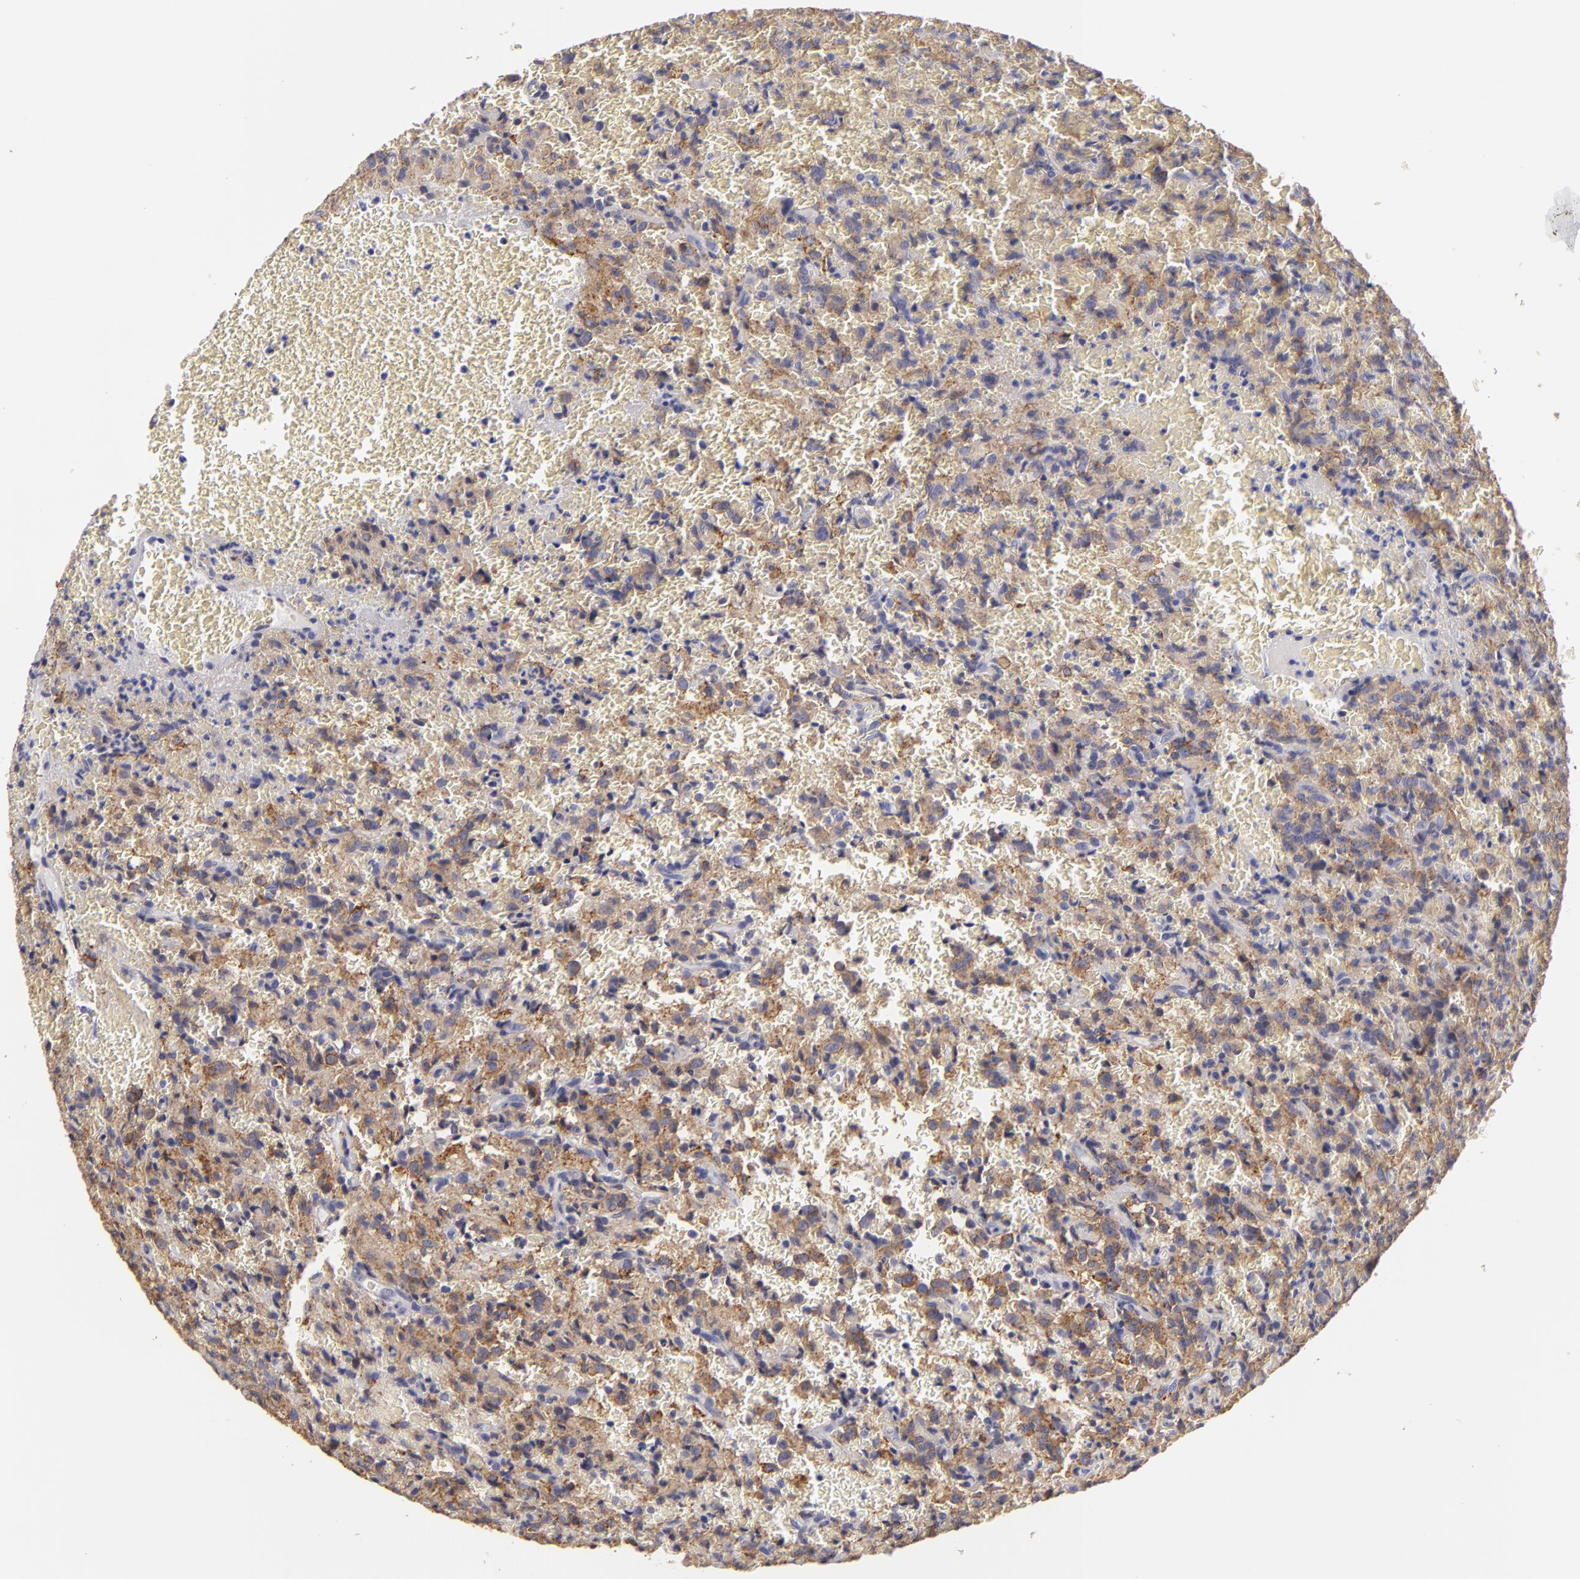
{"staining": {"intensity": "weak", "quantity": ">75%", "location": "cytoplasmic/membranous"}, "tissue": "glioma", "cell_type": "Tumor cells", "image_type": "cancer", "snomed": [{"axis": "morphology", "description": "Glioma, malignant, High grade"}, {"axis": "topography", "description": "Brain"}], "caption": "This is an image of immunohistochemistry staining of glioma, which shows weak expression in the cytoplasmic/membranous of tumor cells.", "gene": "ATP2B3", "patient": {"sex": "male", "age": 56}}